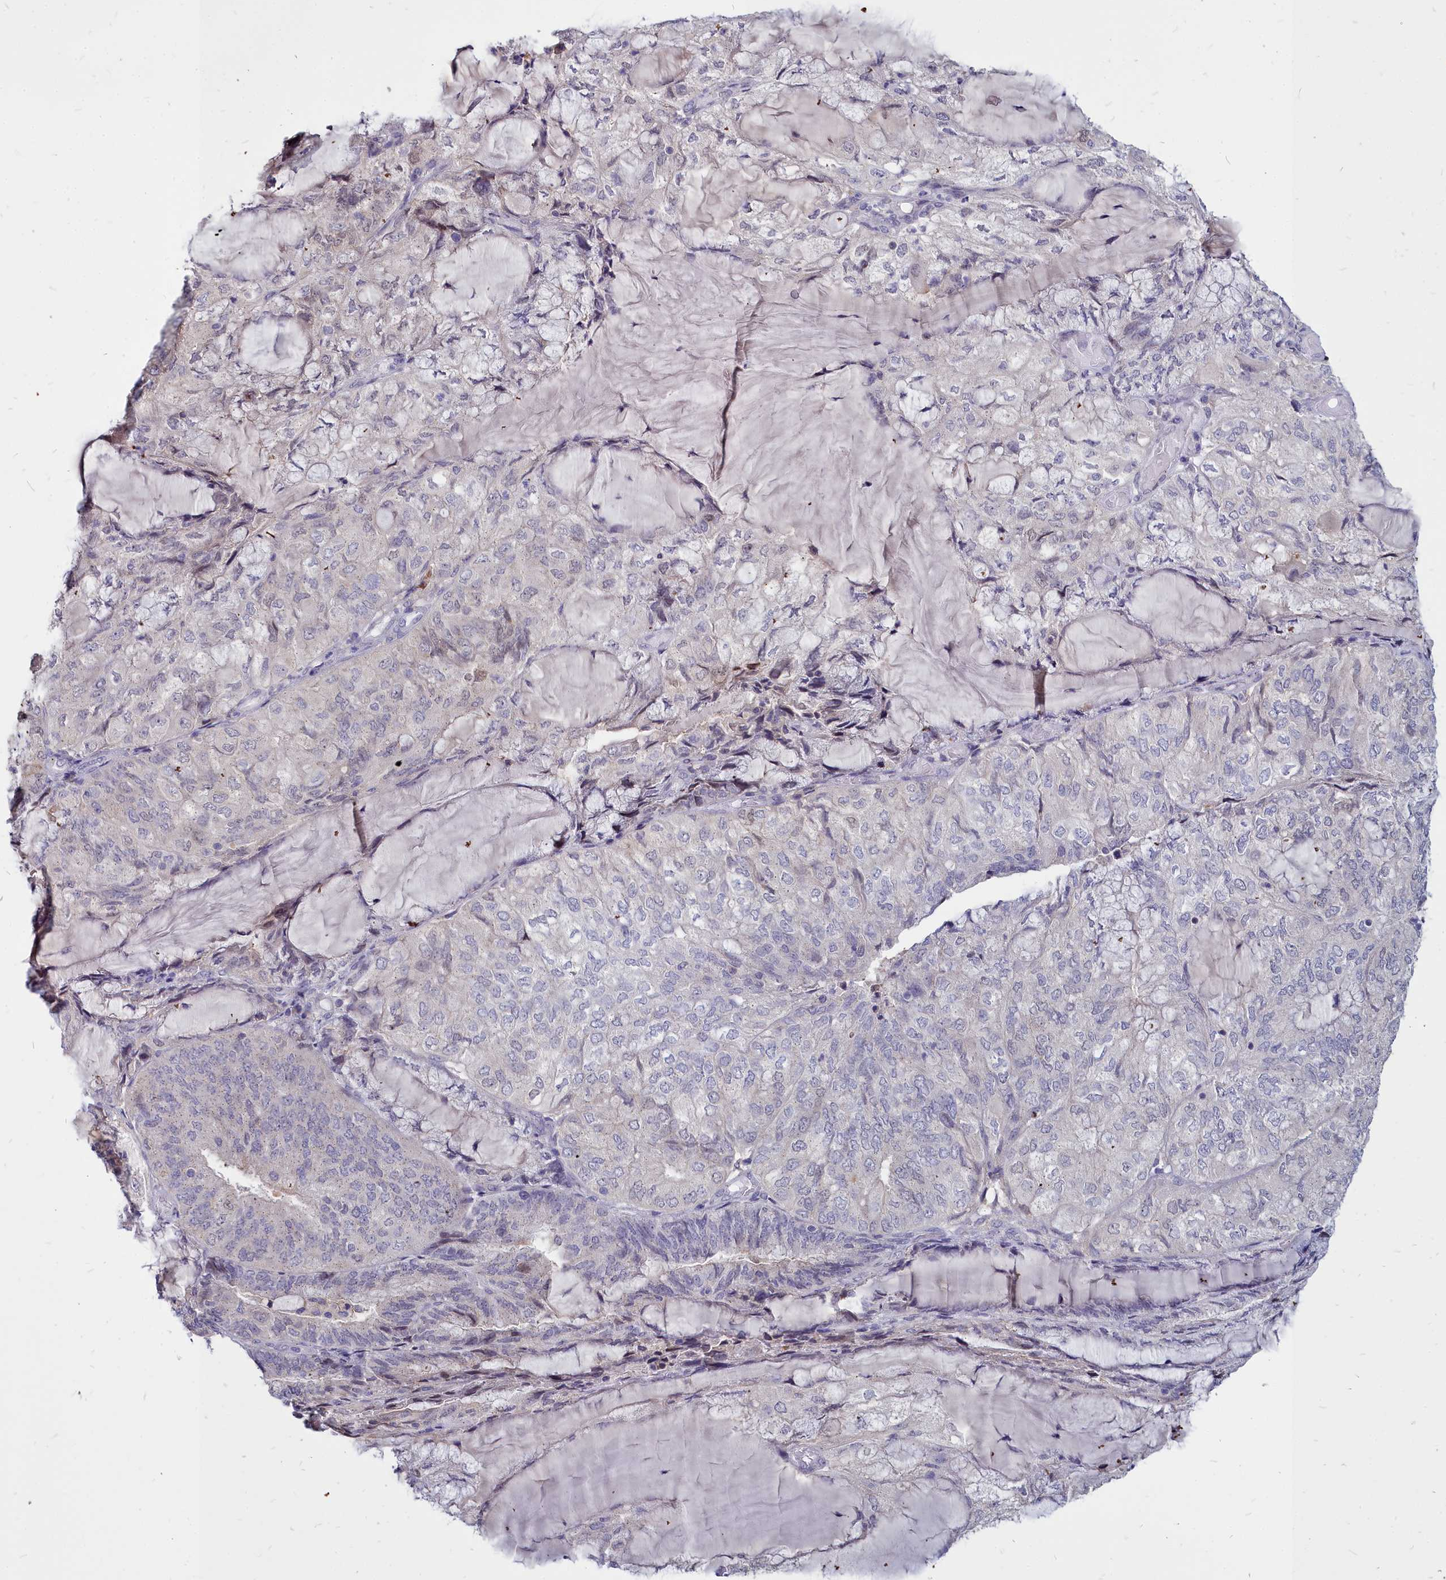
{"staining": {"intensity": "weak", "quantity": "<25%", "location": "cytoplasmic/membranous"}, "tissue": "endometrial cancer", "cell_type": "Tumor cells", "image_type": "cancer", "snomed": [{"axis": "morphology", "description": "Adenocarcinoma, NOS"}, {"axis": "topography", "description": "Endometrium"}], "caption": "The micrograph reveals no significant positivity in tumor cells of endometrial cancer (adenocarcinoma). (Brightfield microscopy of DAB (3,3'-diaminobenzidine) immunohistochemistry at high magnification).", "gene": "NOXA1", "patient": {"sex": "female", "age": 81}}